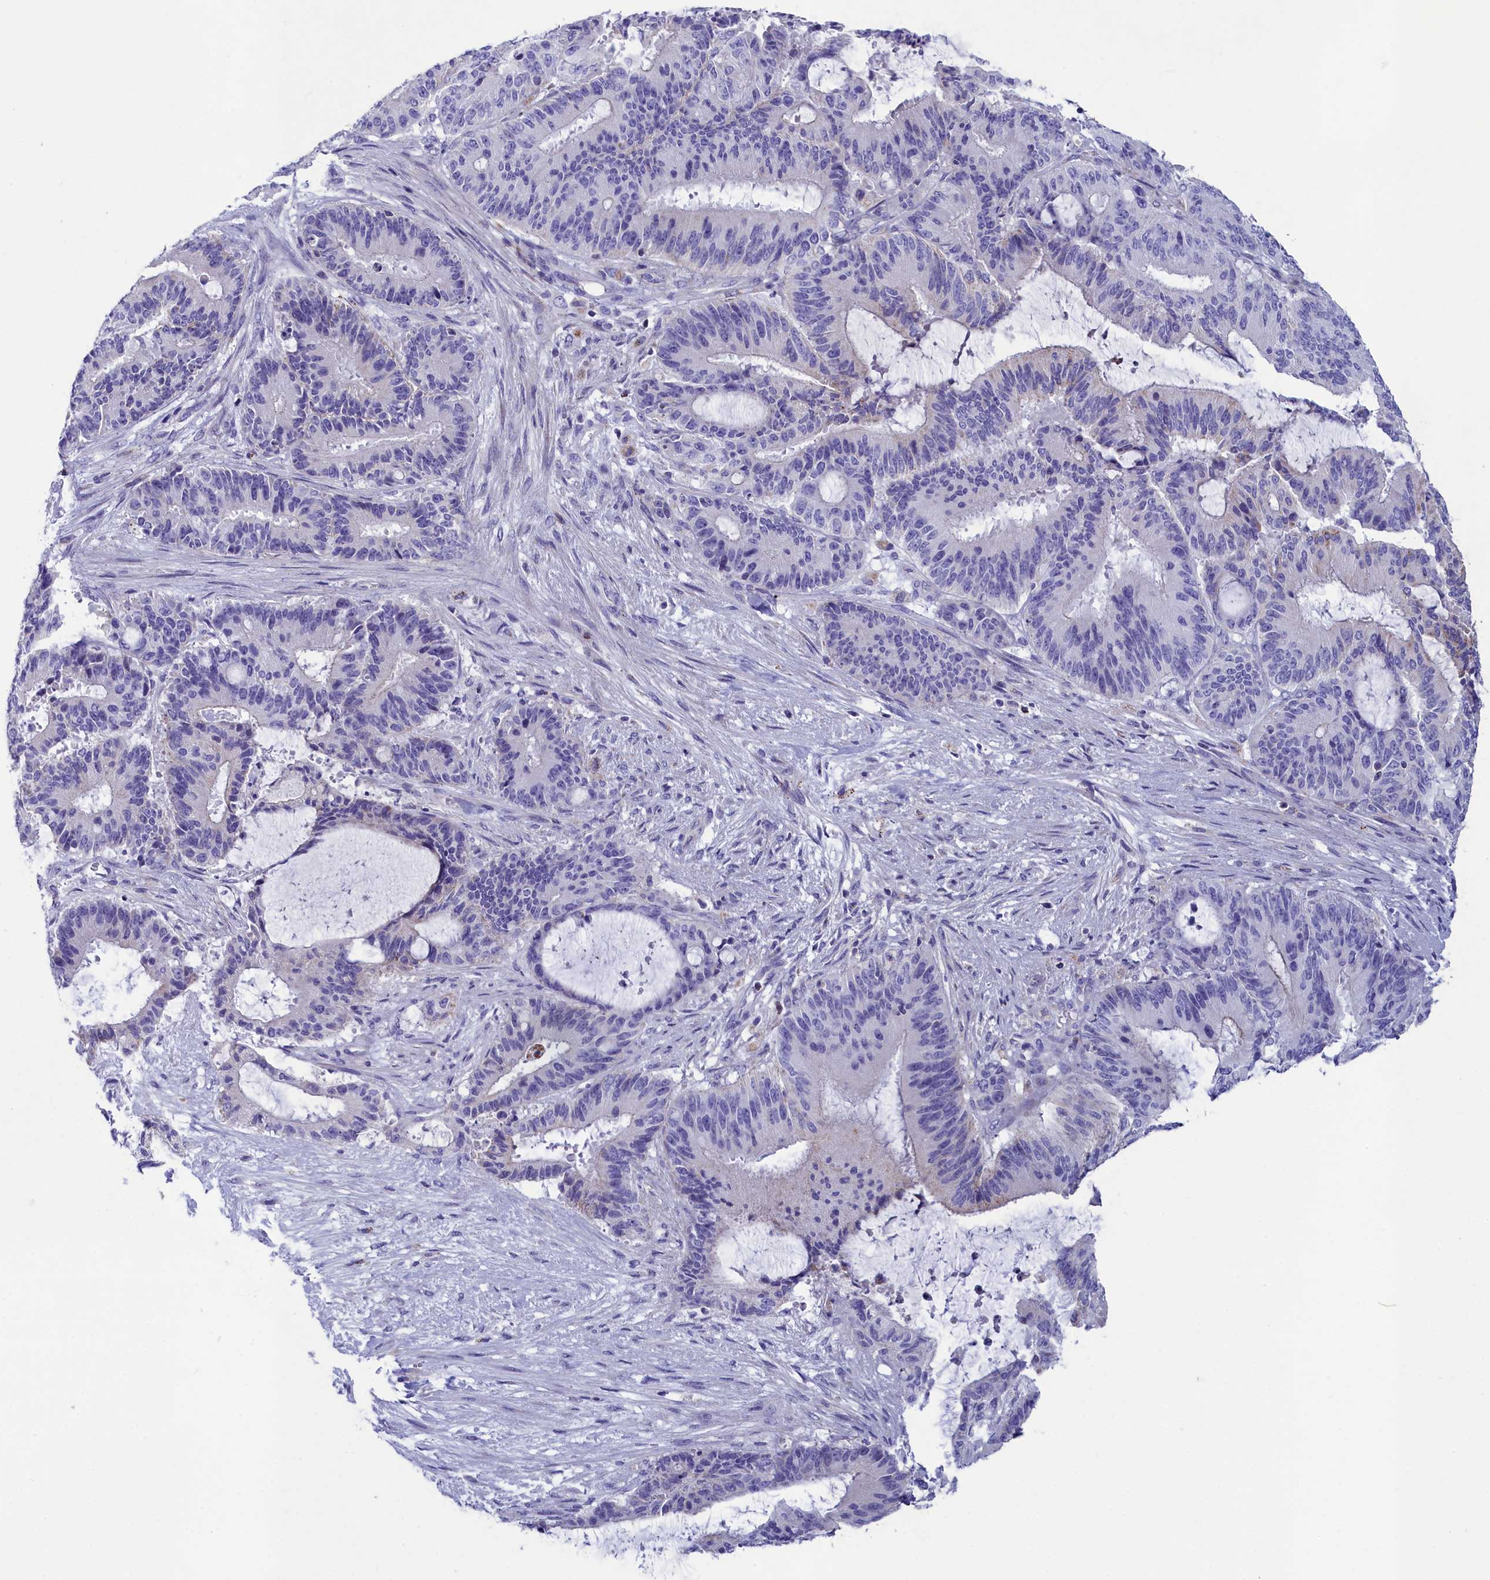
{"staining": {"intensity": "negative", "quantity": "none", "location": "none"}, "tissue": "liver cancer", "cell_type": "Tumor cells", "image_type": "cancer", "snomed": [{"axis": "morphology", "description": "Normal tissue, NOS"}, {"axis": "morphology", "description": "Cholangiocarcinoma"}, {"axis": "topography", "description": "Liver"}, {"axis": "topography", "description": "Peripheral nerve tissue"}], "caption": "DAB immunohistochemical staining of liver cancer displays no significant positivity in tumor cells.", "gene": "PRDM12", "patient": {"sex": "female", "age": 73}}